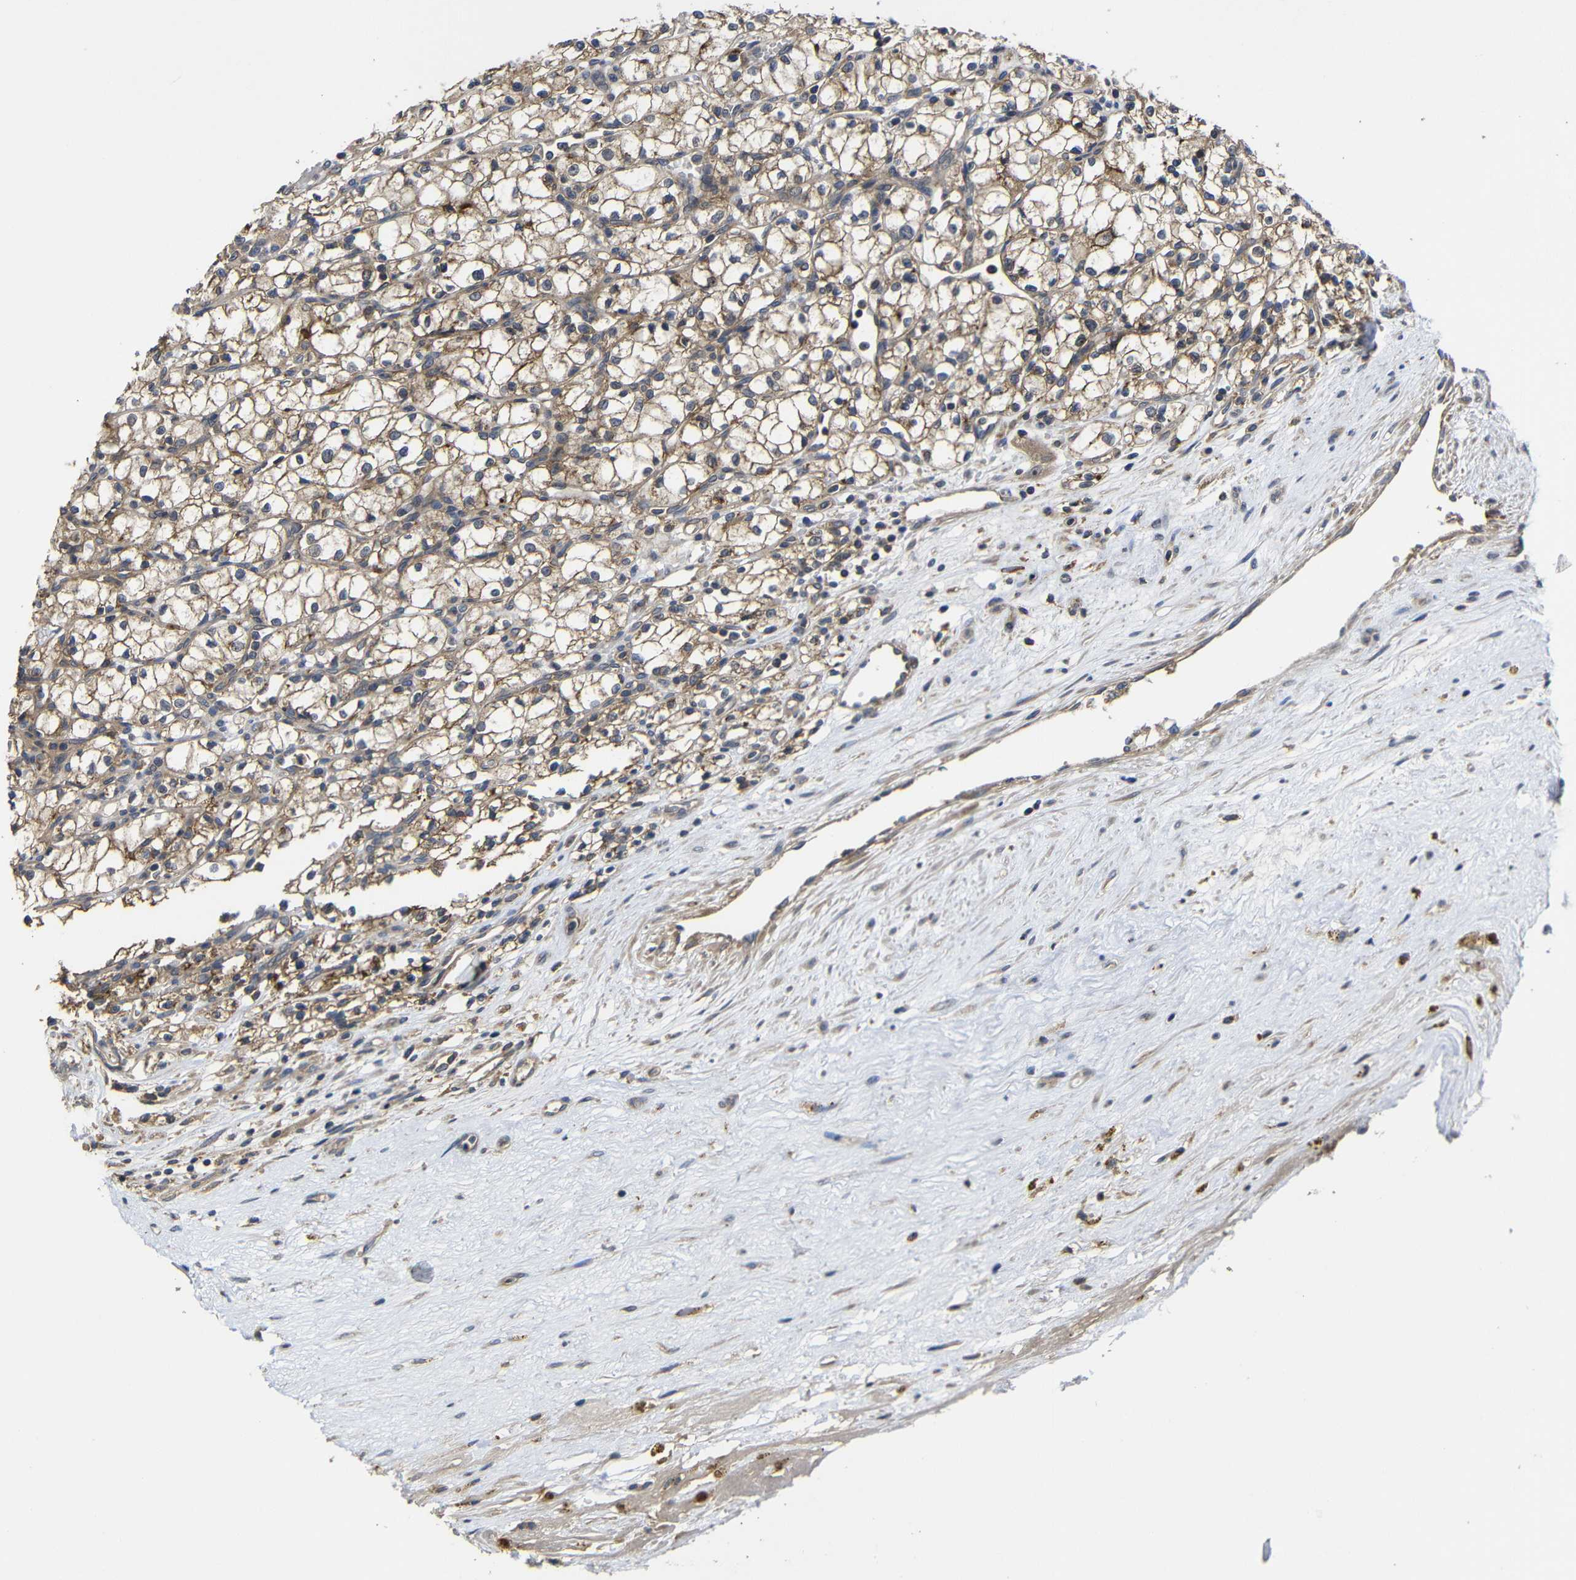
{"staining": {"intensity": "moderate", "quantity": ">75%", "location": "cytoplasmic/membranous"}, "tissue": "renal cancer", "cell_type": "Tumor cells", "image_type": "cancer", "snomed": [{"axis": "morphology", "description": "Normal tissue, NOS"}, {"axis": "morphology", "description": "Adenocarcinoma, NOS"}, {"axis": "topography", "description": "Kidney"}], "caption": "Adenocarcinoma (renal) was stained to show a protein in brown. There is medium levels of moderate cytoplasmic/membranous staining in approximately >75% of tumor cells. (brown staining indicates protein expression, while blue staining denotes nuclei).", "gene": "LPAR5", "patient": {"sex": "male", "age": 59}}